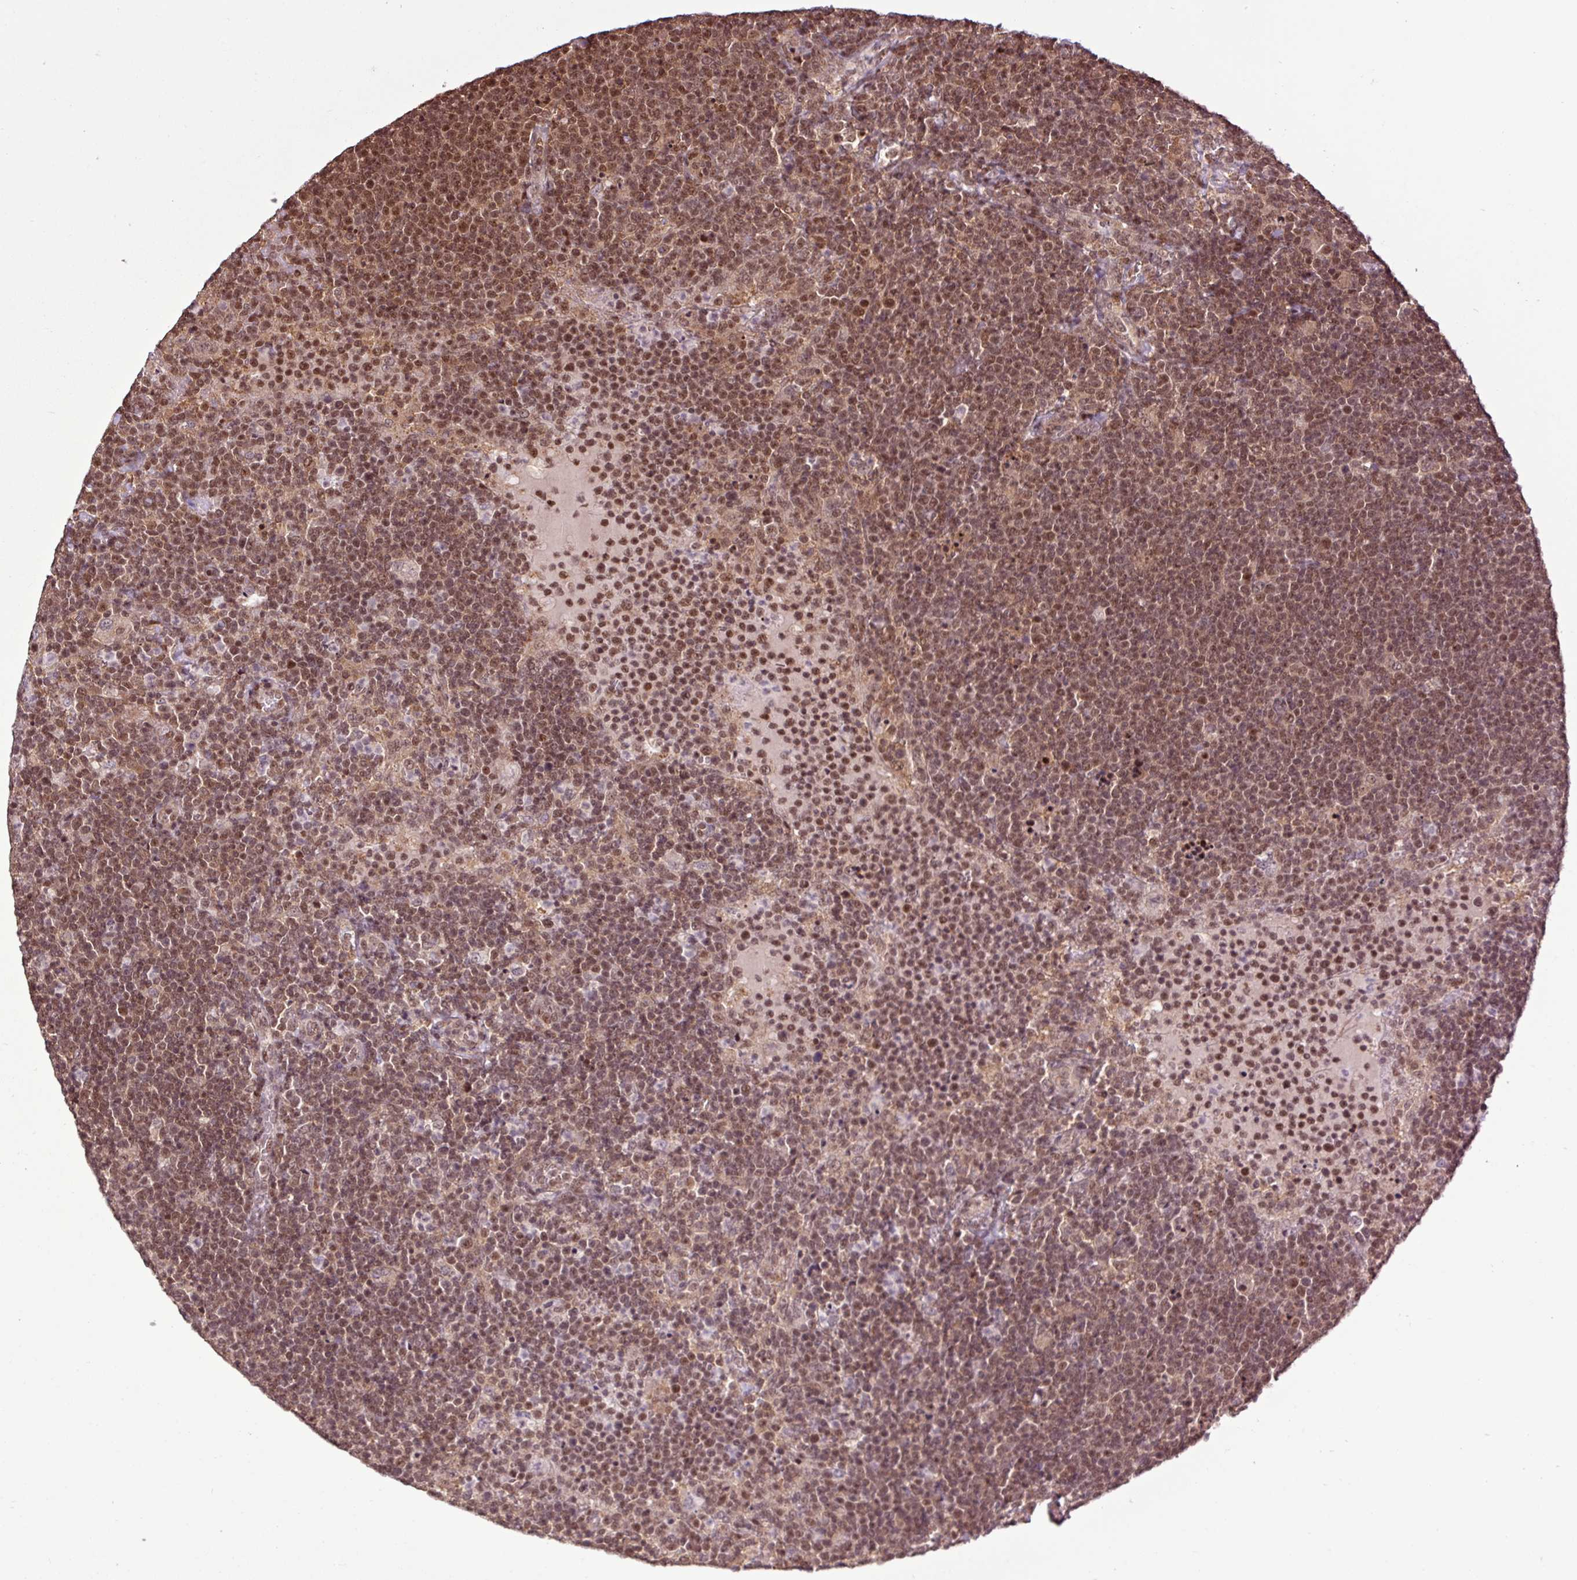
{"staining": {"intensity": "moderate", "quantity": ">75%", "location": "nuclear"}, "tissue": "lymphoma", "cell_type": "Tumor cells", "image_type": "cancer", "snomed": [{"axis": "morphology", "description": "Malignant lymphoma, non-Hodgkin's type, High grade"}, {"axis": "topography", "description": "Lymph node"}], "caption": "The micrograph displays a brown stain indicating the presence of a protein in the nuclear of tumor cells in high-grade malignant lymphoma, non-Hodgkin's type.", "gene": "ITPKC", "patient": {"sex": "male", "age": 61}}